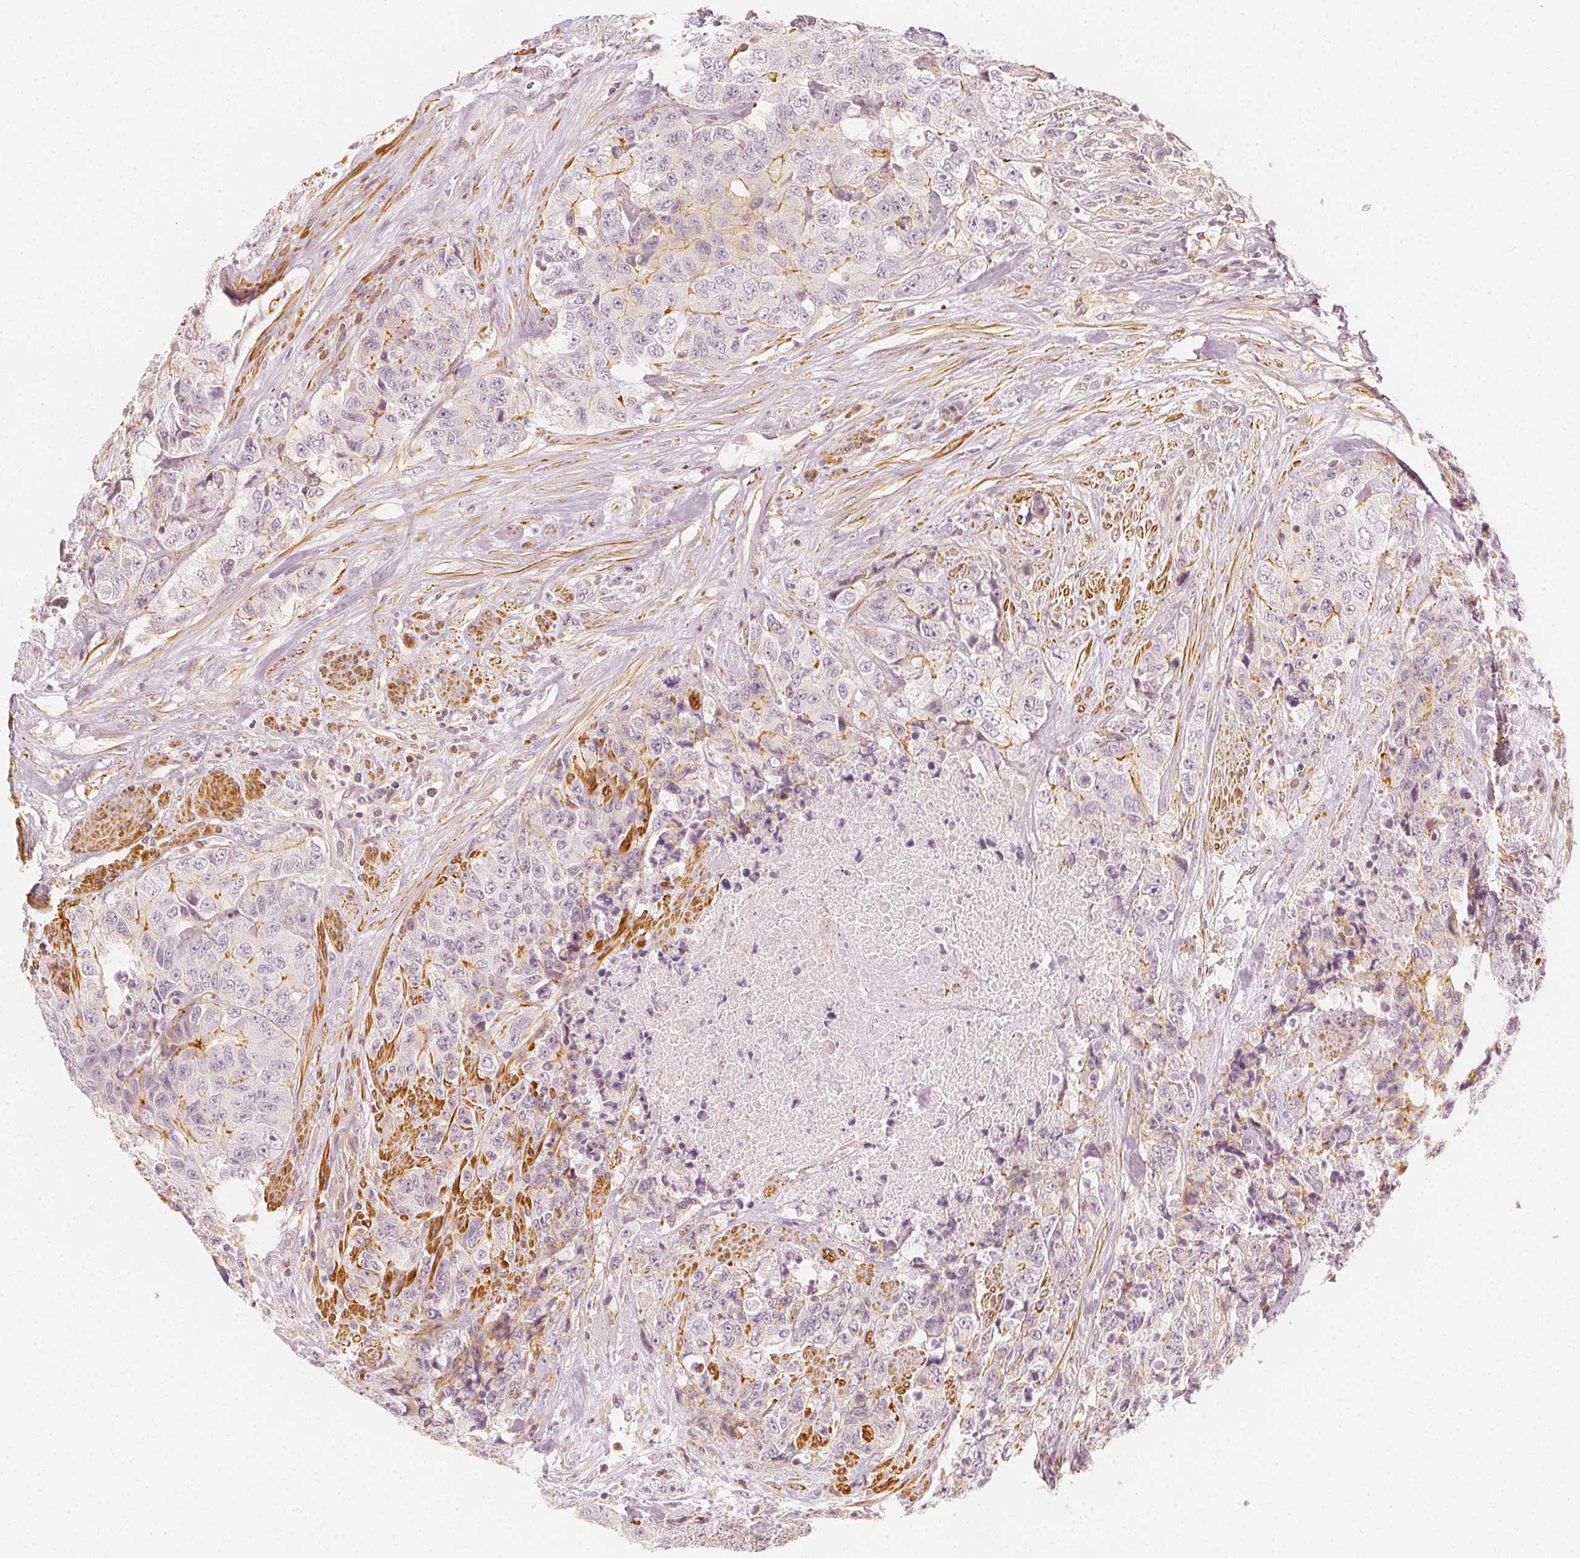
{"staining": {"intensity": "moderate", "quantity": "<25%", "location": "cytoplasmic/membranous"}, "tissue": "urothelial cancer", "cell_type": "Tumor cells", "image_type": "cancer", "snomed": [{"axis": "morphology", "description": "Urothelial carcinoma, High grade"}, {"axis": "topography", "description": "Urinary bladder"}], "caption": "Immunohistochemistry (IHC) staining of urothelial cancer, which displays low levels of moderate cytoplasmic/membranous expression in approximately <25% of tumor cells indicating moderate cytoplasmic/membranous protein positivity. The staining was performed using DAB (3,3'-diaminobenzidine) (brown) for protein detection and nuclei were counterstained in hematoxylin (blue).", "gene": "ARHGAP26", "patient": {"sex": "female", "age": 78}}